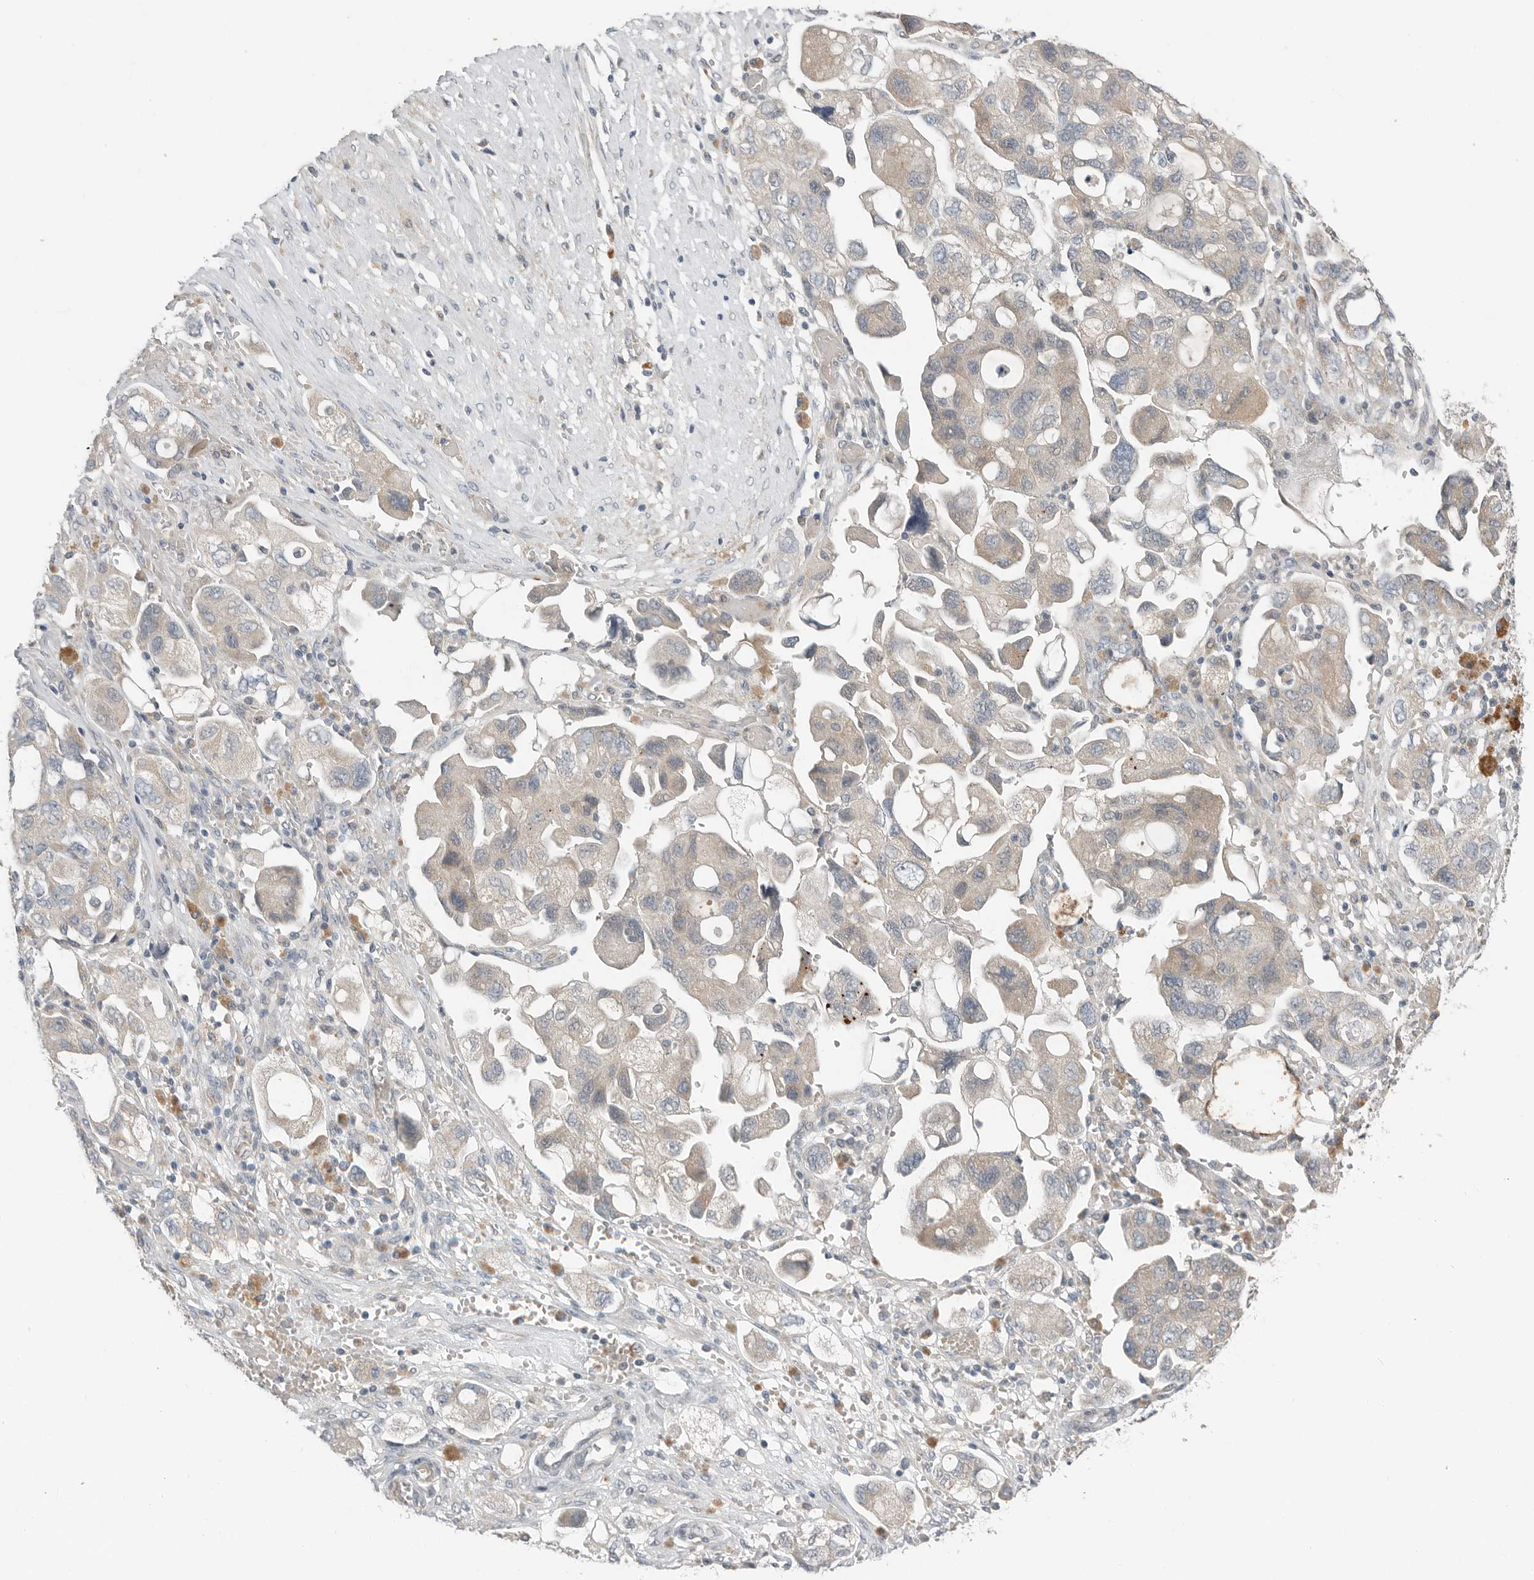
{"staining": {"intensity": "weak", "quantity": "<25%", "location": "cytoplasmic/membranous"}, "tissue": "ovarian cancer", "cell_type": "Tumor cells", "image_type": "cancer", "snomed": [{"axis": "morphology", "description": "Carcinoma, NOS"}, {"axis": "morphology", "description": "Cystadenocarcinoma, serous, NOS"}, {"axis": "topography", "description": "Ovary"}], "caption": "Histopathology image shows no protein staining in tumor cells of ovarian carcinoma tissue.", "gene": "FCRLB", "patient": {"sex": "female", "age": 69}}